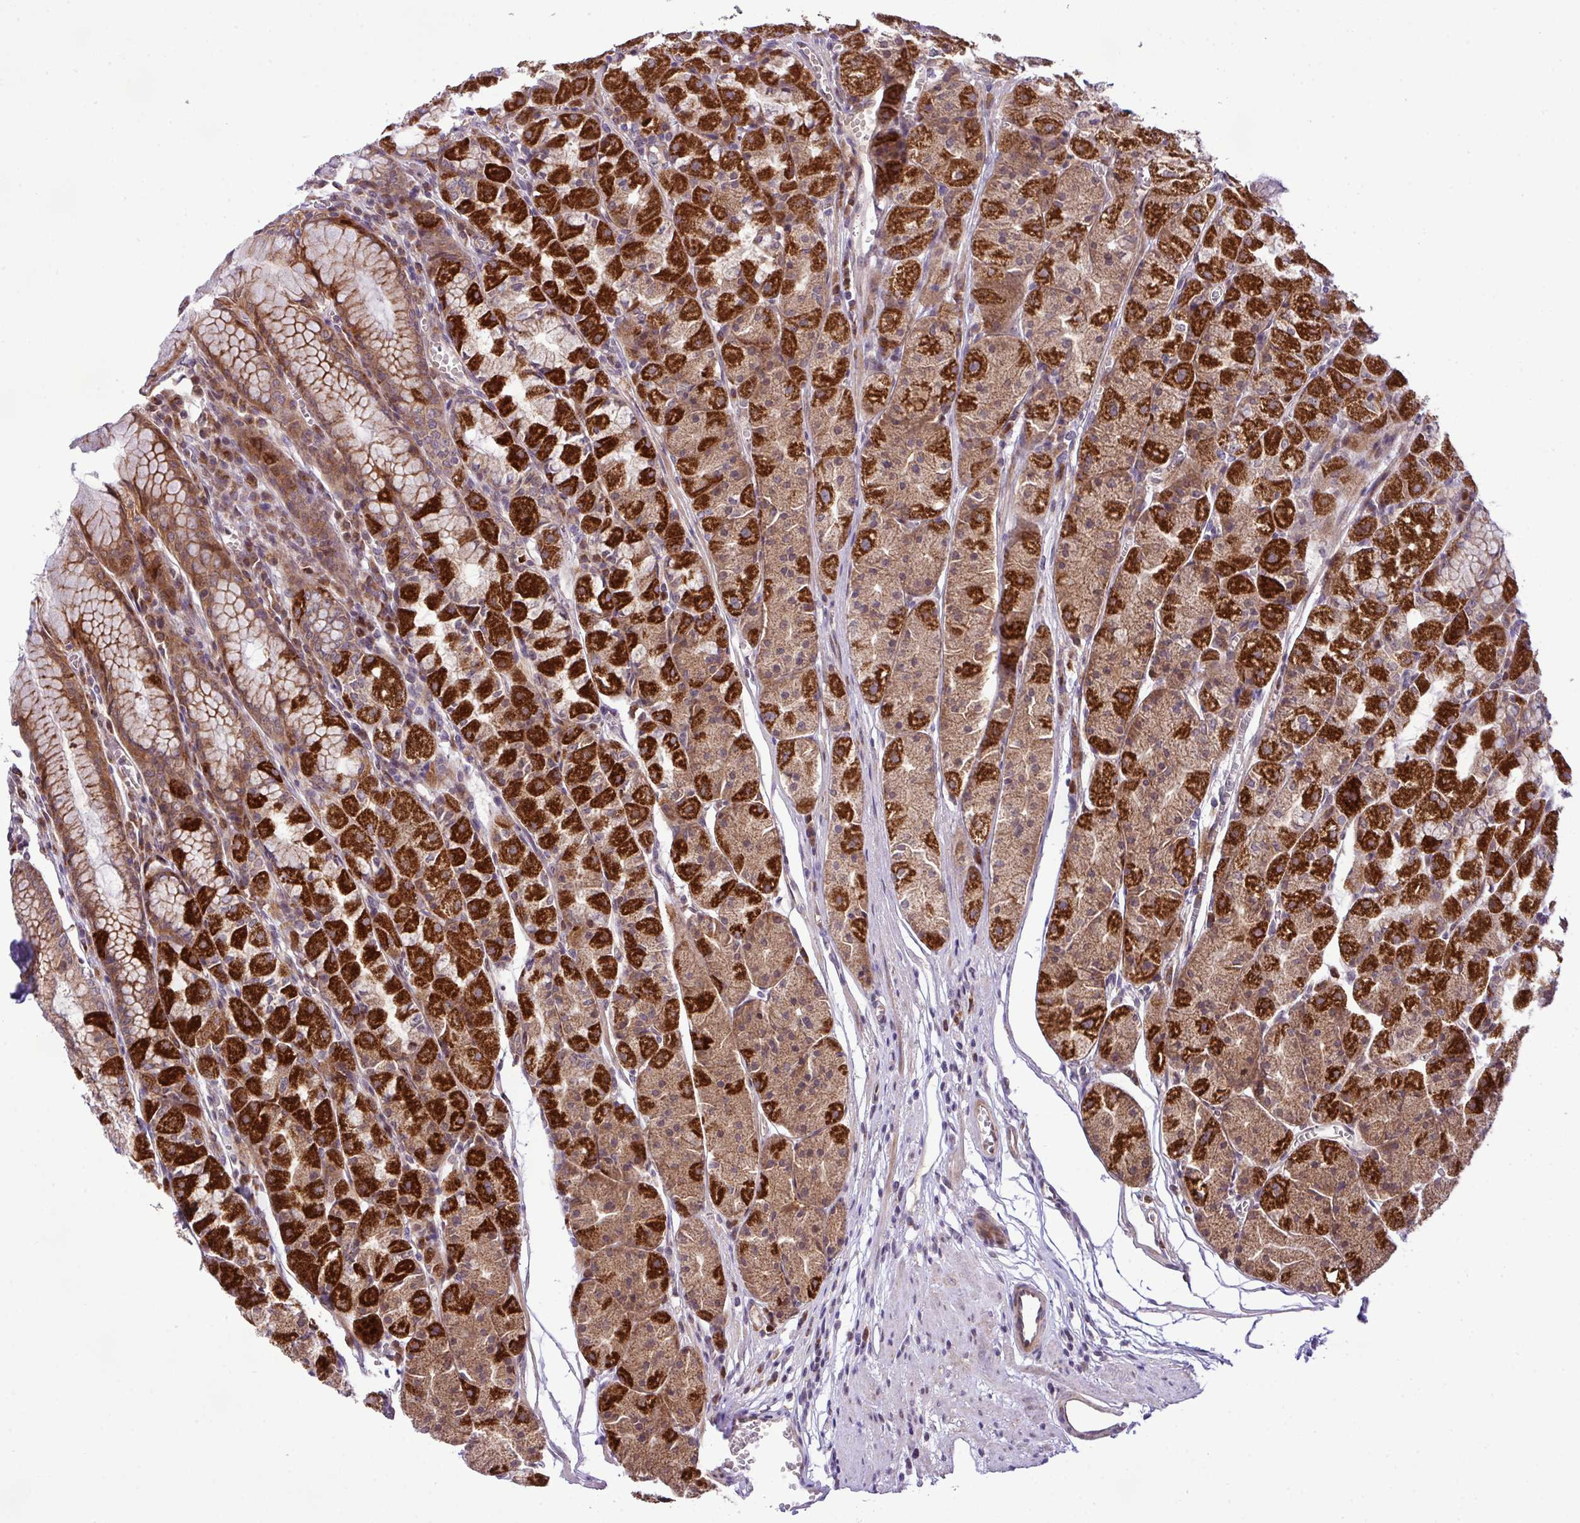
{"staining": {"intensity": "strong", "quantity": ">75%", "location": "cytoplasmic/membranous"}, "tissue": "stomach", "cell_type": "Glandular cells", "image_type": "normal", "snomed": [{"axis": "morphology", "description": "Normal tissue, NOS"}, {"axis": "topography", "description": "Stomach"}], "caption": "A histopathology image of stomach stained for a protein demonstrates strong cytoplasmic/membranous brown staining in glandular cells.", "gene": "B3GNT9", "patient": {"sex": "male", "age": 55}}